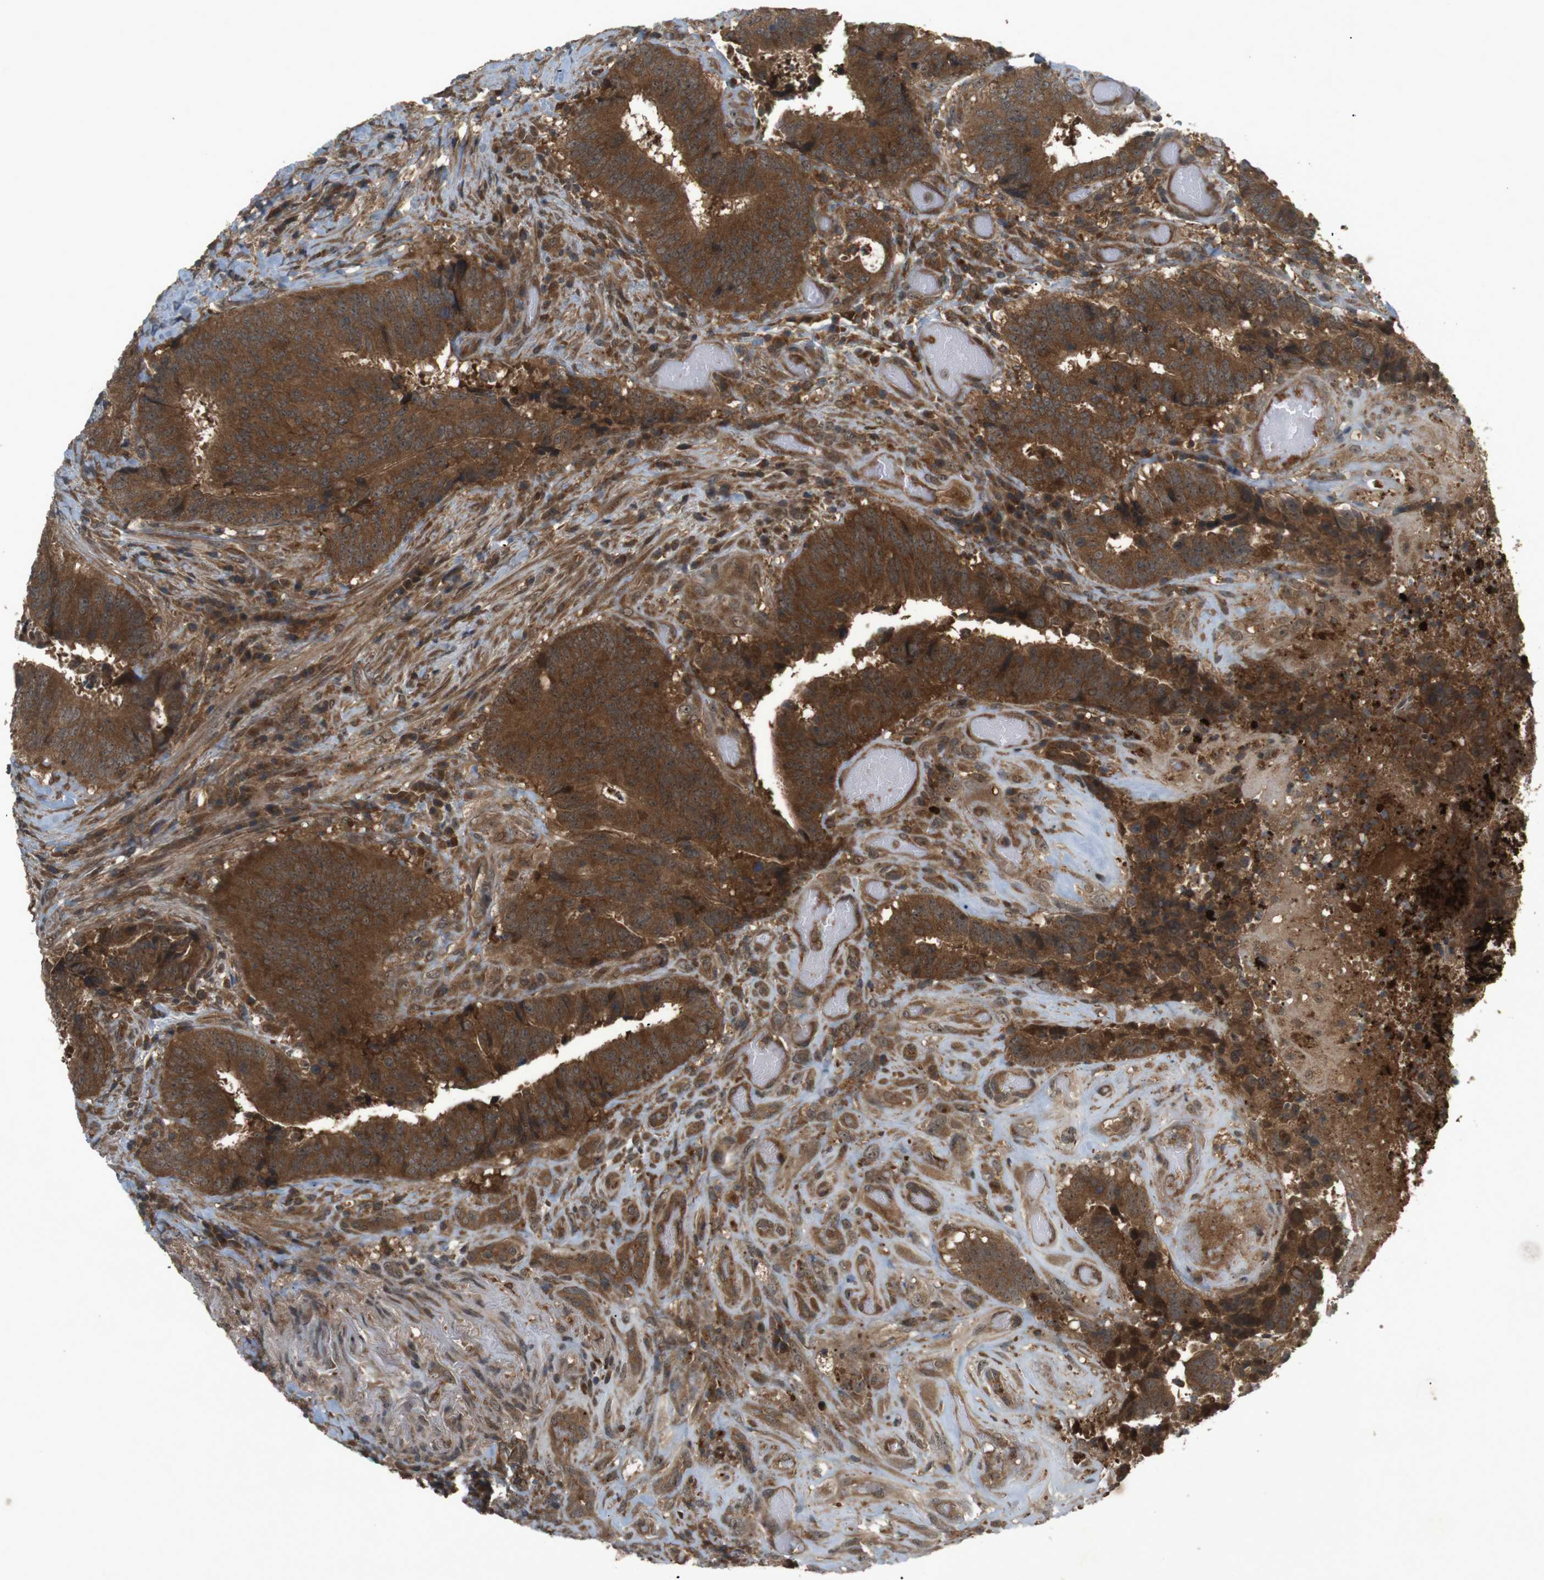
{"staining": {"intensity": "strong", "quantity": ">75%", "location": "cytoplasmic/membranous"}, "tissue": "colorectal cancer", "cell_type": "Tumor cells", "image_type": "cancer", "snomed": [{"axis": "morphology", "description": "Adenocarcinoma, NOS"}, {"axis": "topography", "description": "Rectum"}], "caption": "Immunohistochemistry micrograph of neoplastic tissue: human adenocarcinoma (colorectal) stained using immunohistochemistry (IHC) exhibits high levels of strong protein expression localized specifically in the cytoplasmic/membranous of tumor cells, appearing as a cytoplasmic/membranous brown color.", "gene": "NFKBIE", "patient": {"sex": "male", "age": 72}}